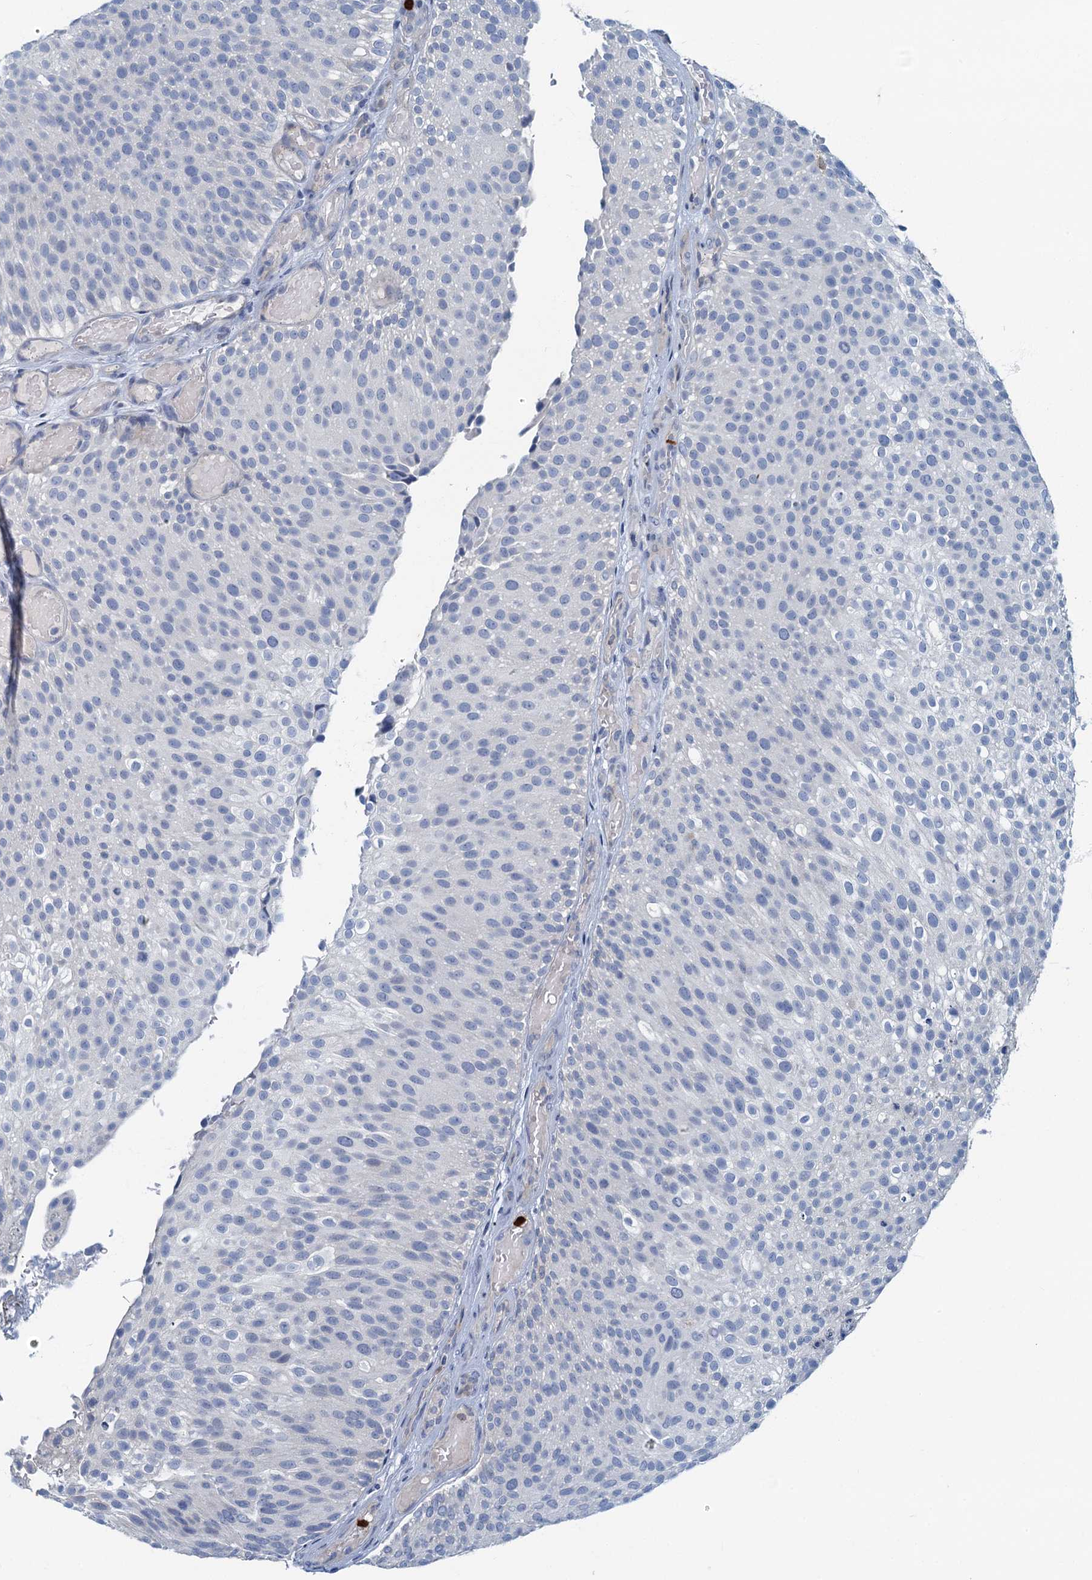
{"staining": {"intensity": "negative", "quantity": "none", "location": "none"}, "tissue": "urothelial cancer", "cell_type": "Tumor cells", "image_type": "cancer", "snomed": [{"axis": "morphology", "description": "Urothelial carcinoma, Low grade"}, {"axis": "topography", "description": "Urinary bladder"}], "caption": "Immunohistochemical staining of urothelial carcinoma (low-grade) displays no significant staining in tumor cells. (DAB (3,3'-diaminobenzidine) IHC with hematoxylin counter stain).", "gene": "ANKDD1A", "patient": {"sex": "male", "age": 78}}